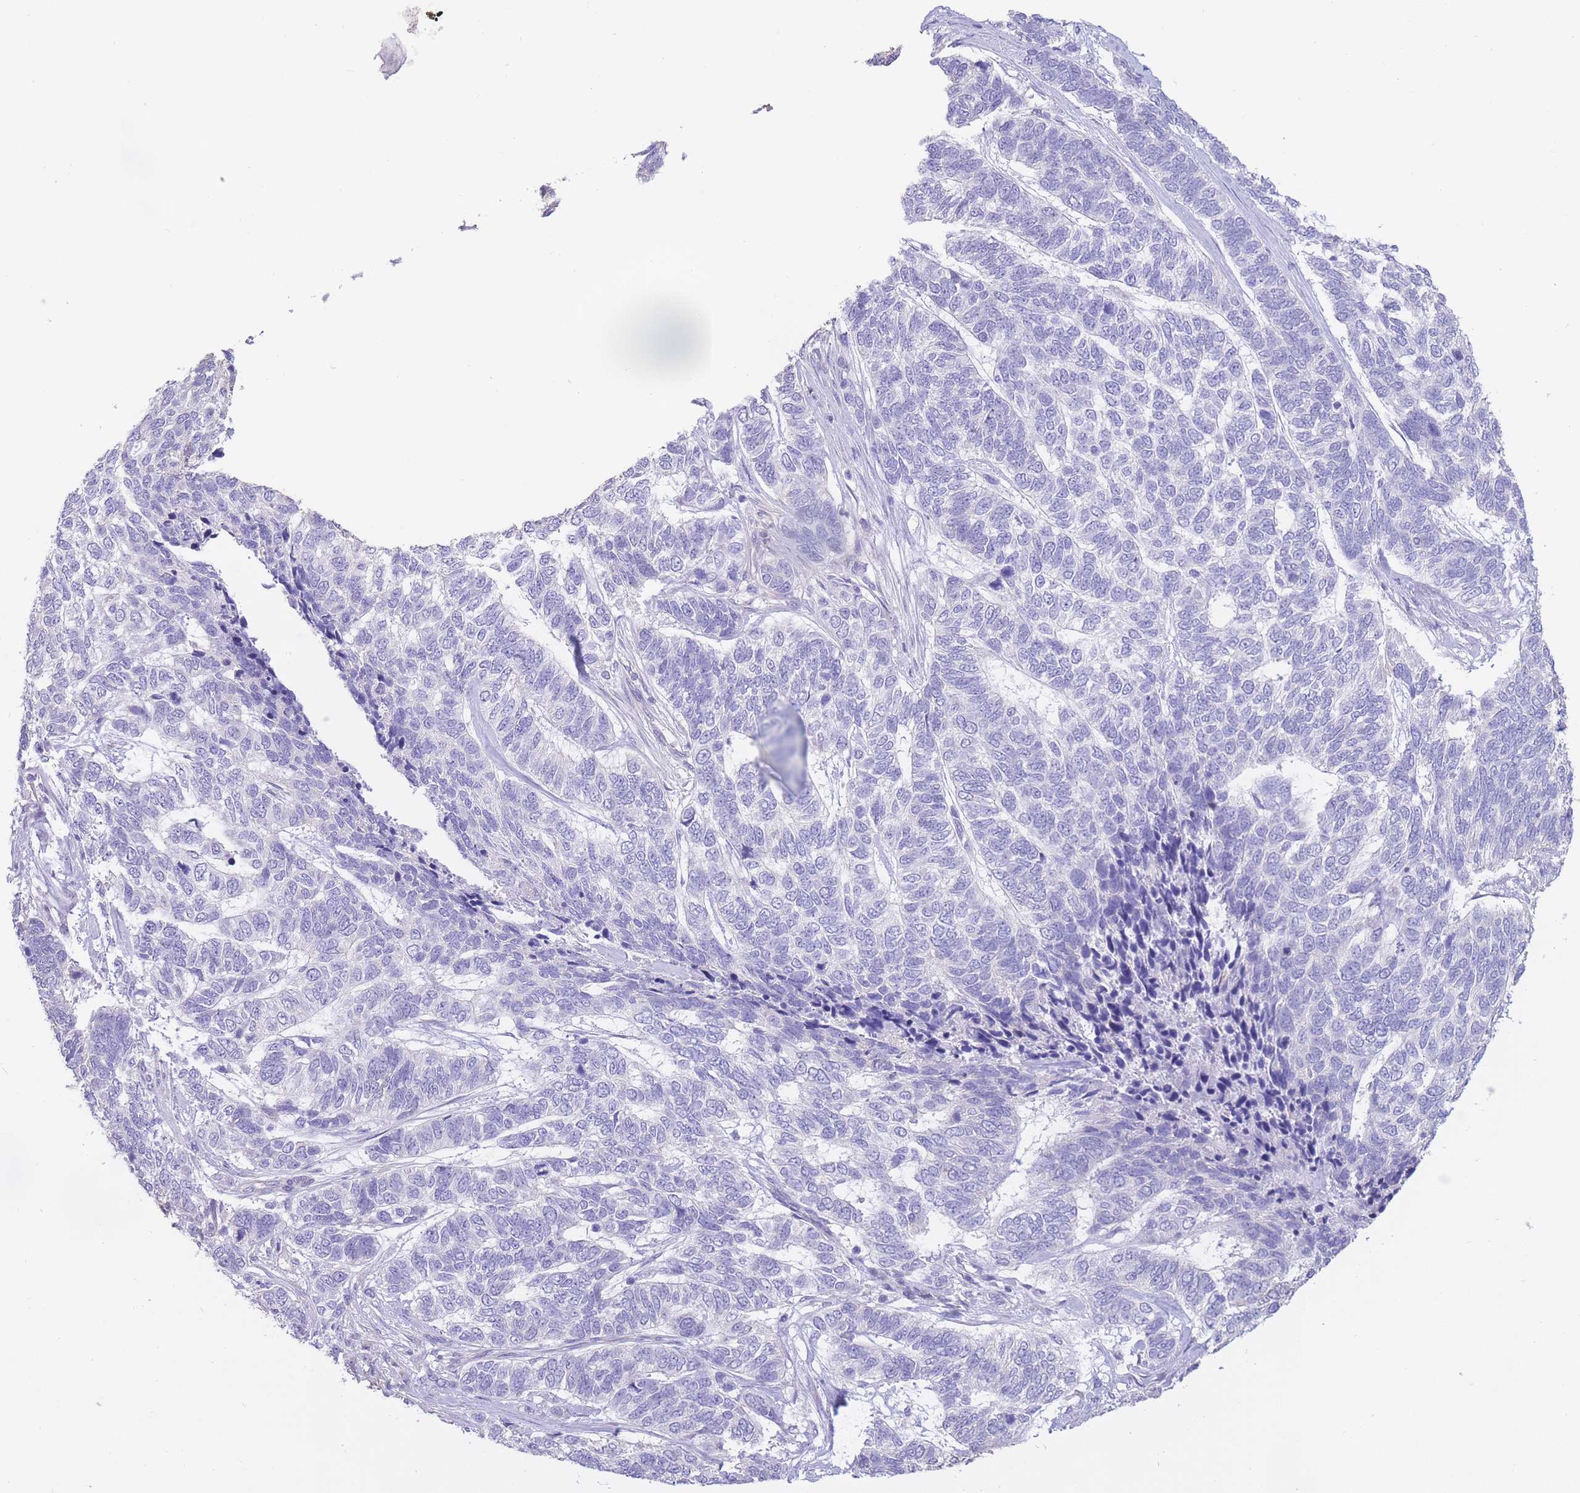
{"staining": {"intensity": "negative", "quantity": "none", "location": "none"}, "tissue": "skin cancer", "cell_type": "Tumor cells", "image_type": "cancer", "snomed": [{"axis": "morphology", "description": "Basal cell carcinoma"}, {"axis": "topography", "description": "Skin"}], "caption": "IHC of skin basal cell carcinoma reveals no expression in tumor cells. (Immunohistochemistry (ihc), brightfield microscopy, high magnification).", "gene": "ALS2CL", "patient": {"sex": "female", "age": 65}}